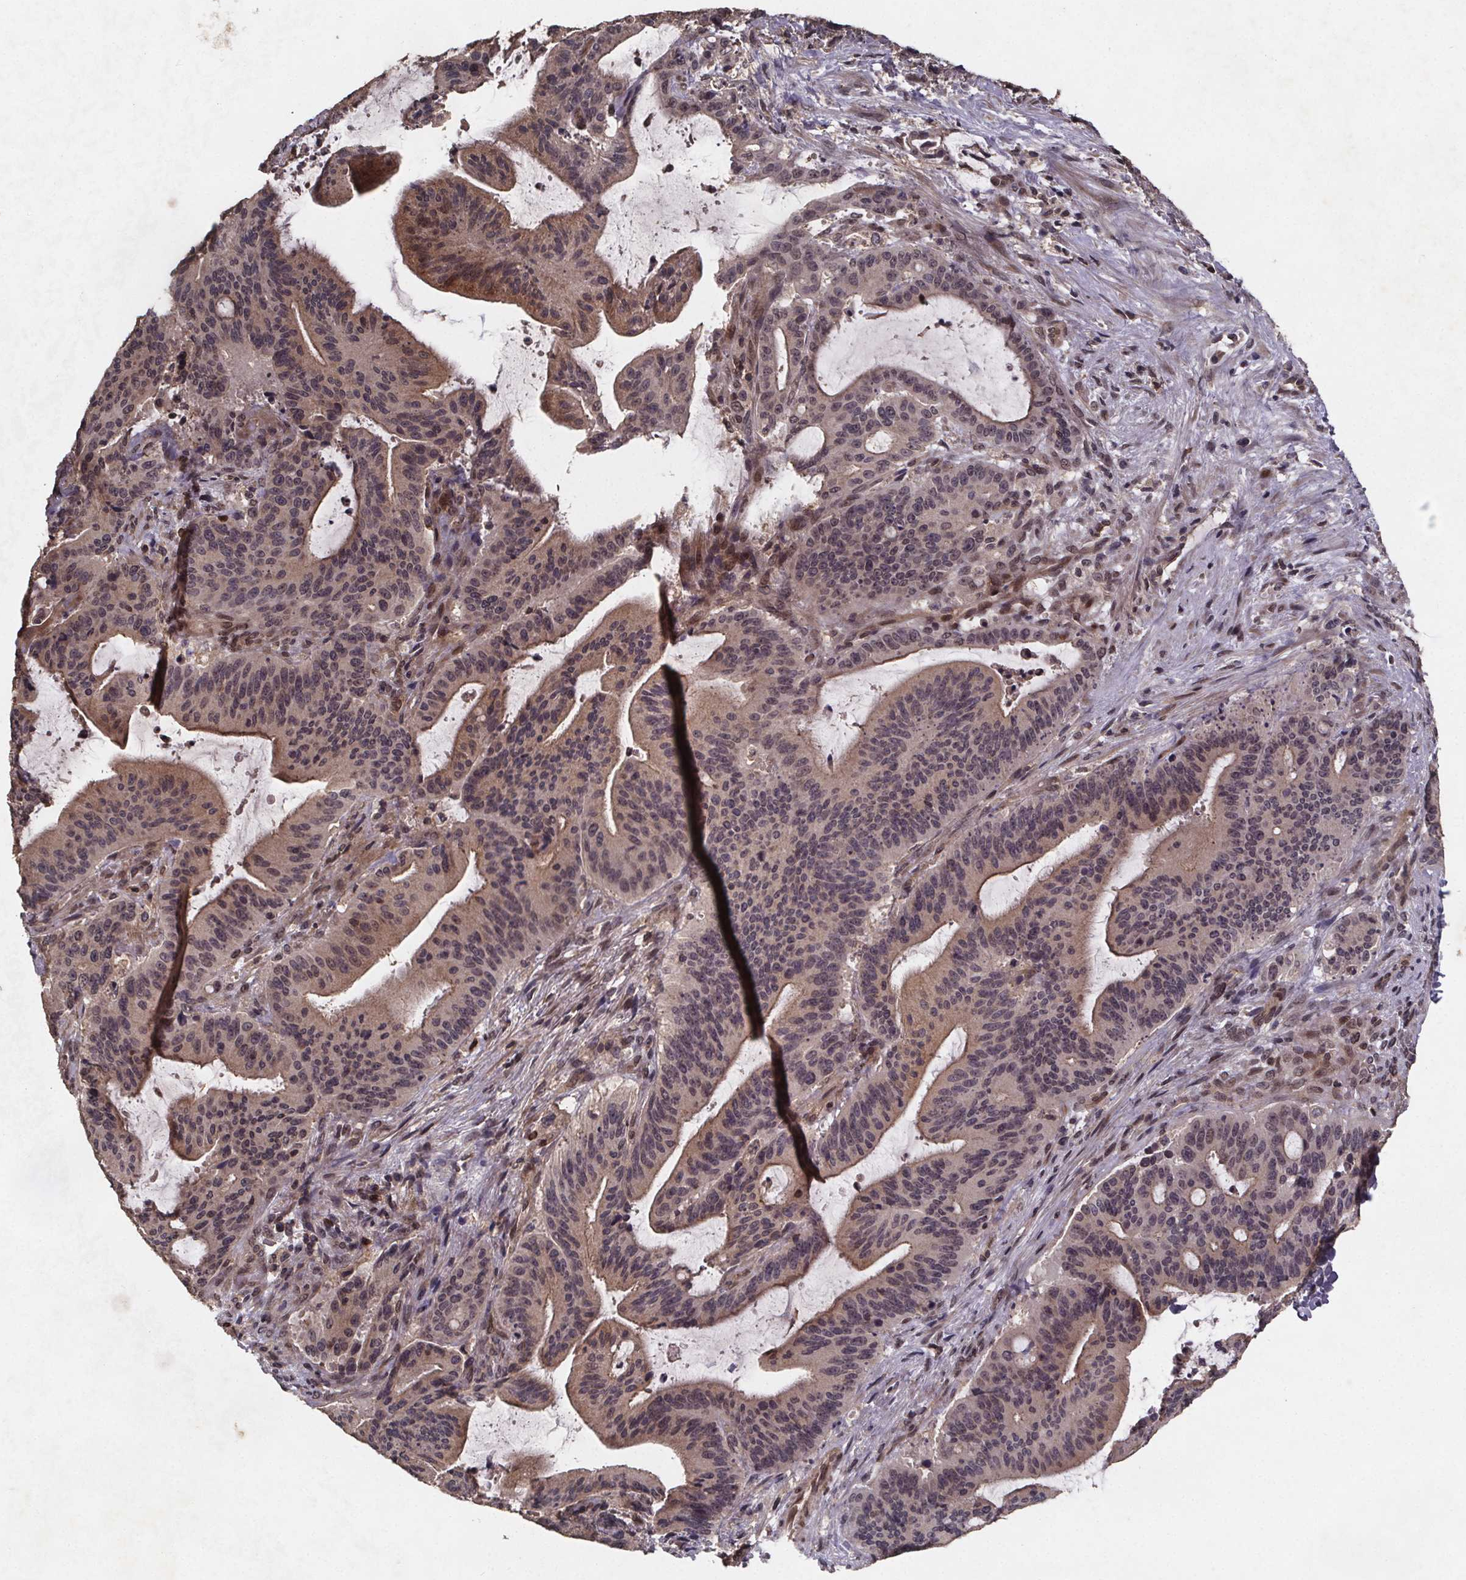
{"staining": {"intensity": "weak", "quantity": "25%-75%", "location": "cytoplasmic/membranous"}, "tissue": "liver cancer", "cell_type": "Tumor cells", "image_type": "cancer", "snomed": [{"axis": "morphology", "description": "Cholangiocarcinoma"}, {"axis": "topography", "description": "Liver"}], "caption": "Tumor cells display low levels of weak cytoplasmic/membranous staining in about 25%-75% of cells in cholangiocarcinoma (liver).", "gene": "PIERCE2", "patient": {"sex": "female", "age": 73}}